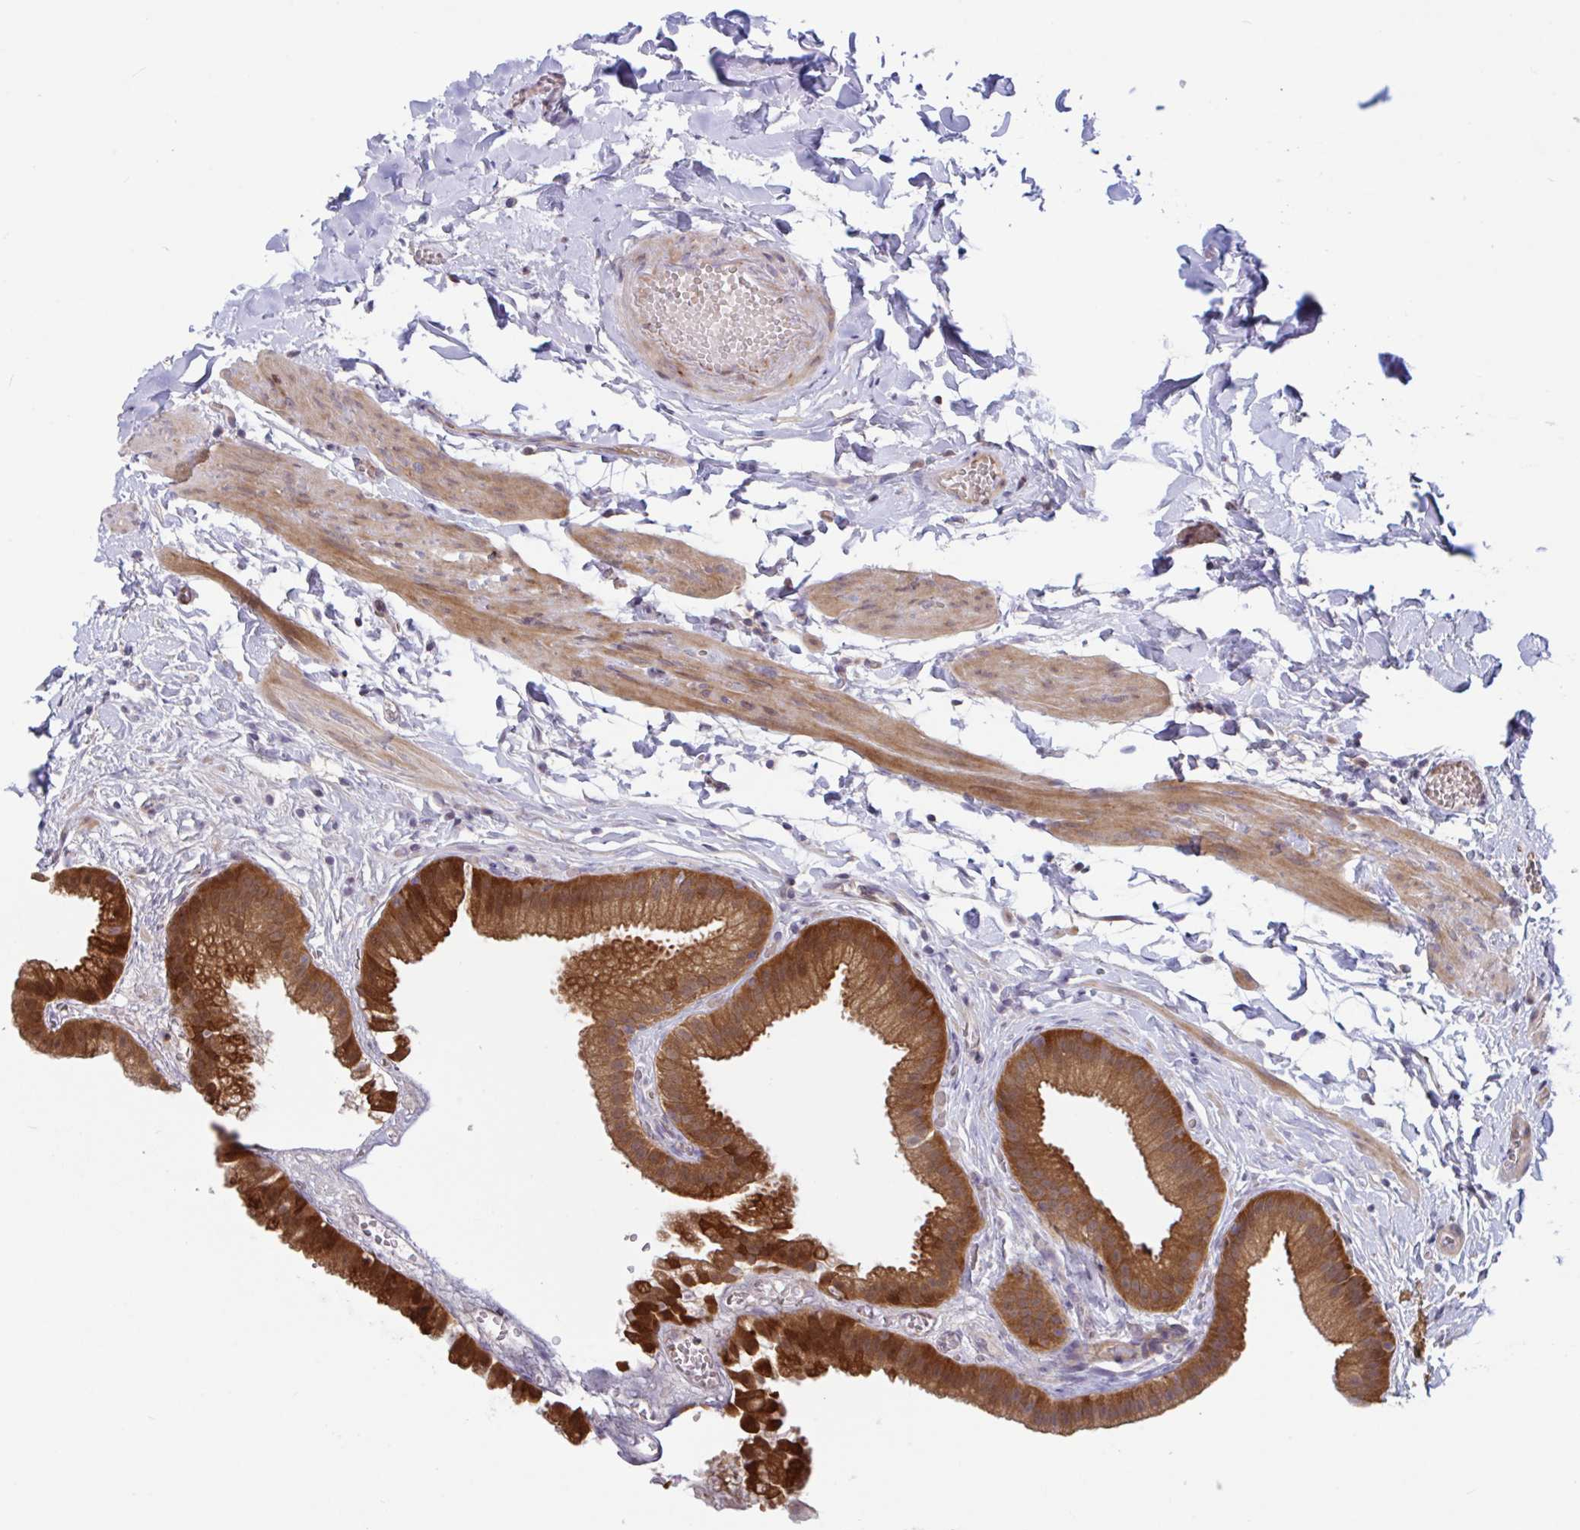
{"staining": {"intensity": "strong", "quantity": ">75%", "location": "cytoplasmic/membranous"}, "tissue": "gallbladder", "cell_type": "Glandular cells", "image_type": "normal", "snomed": [{"axis": "morphology", "description": "Normal tissue, NOS"}, {"axis": "topography", "description": "Gallbladder"}], "caption": "Immunohistochemistry histopathology image of normal gallbladder stained for a protein (brown), which reveals high levels of strong cytoplasmic/membranous positivity in about >75% of glandular cells.", "gene": "LMNTD2", "patient": {"sex": "female", "age": 63}}